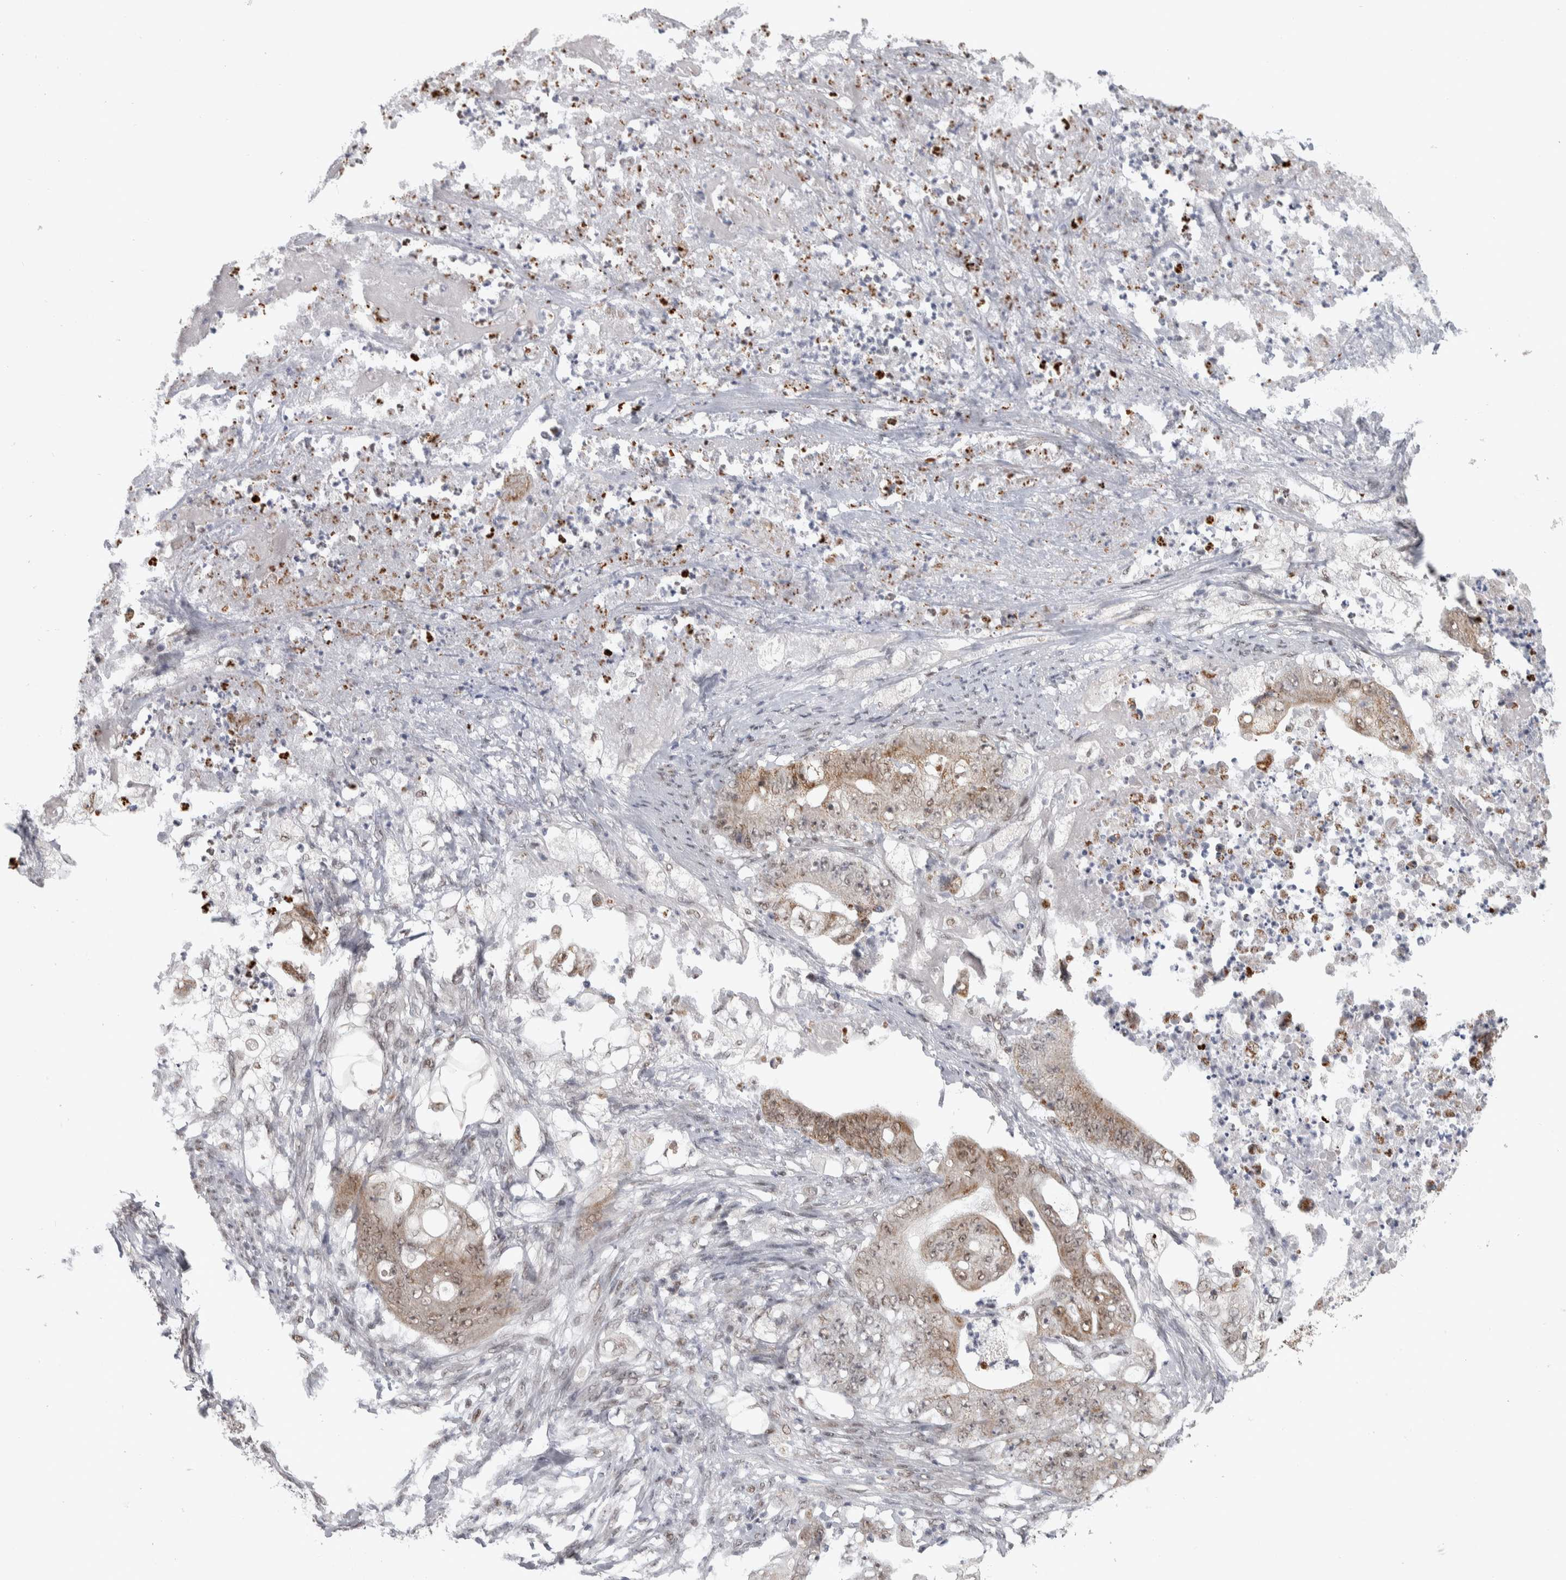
{"staining": {"intensity": "moderate", "quantity": "25%-75%", "location": "cytoplasmic/membranous"}, "tissue": "stomach cancer", "cell_type": "Tumor cells", "image_type": "cancer", "snomed": [{"axis": "morphology", "description": "Adenocarcinoma, NOS"}, {"axis": "topography", "description": "Stomach"}], "caption": "Immunohistochemistry (IHC) micrograph of neoplastic tissue: adenocarcinoma (stomach) stained using immunohistochemistry shows medium levels of moderate protein expression localized specifically in the cytoplasmic/membranous of tumor cells, appearing as a cytoplasmic/membranous brown color.", "gene": "HEXIM2", "patient": {"sex": "female", "age": 73}}